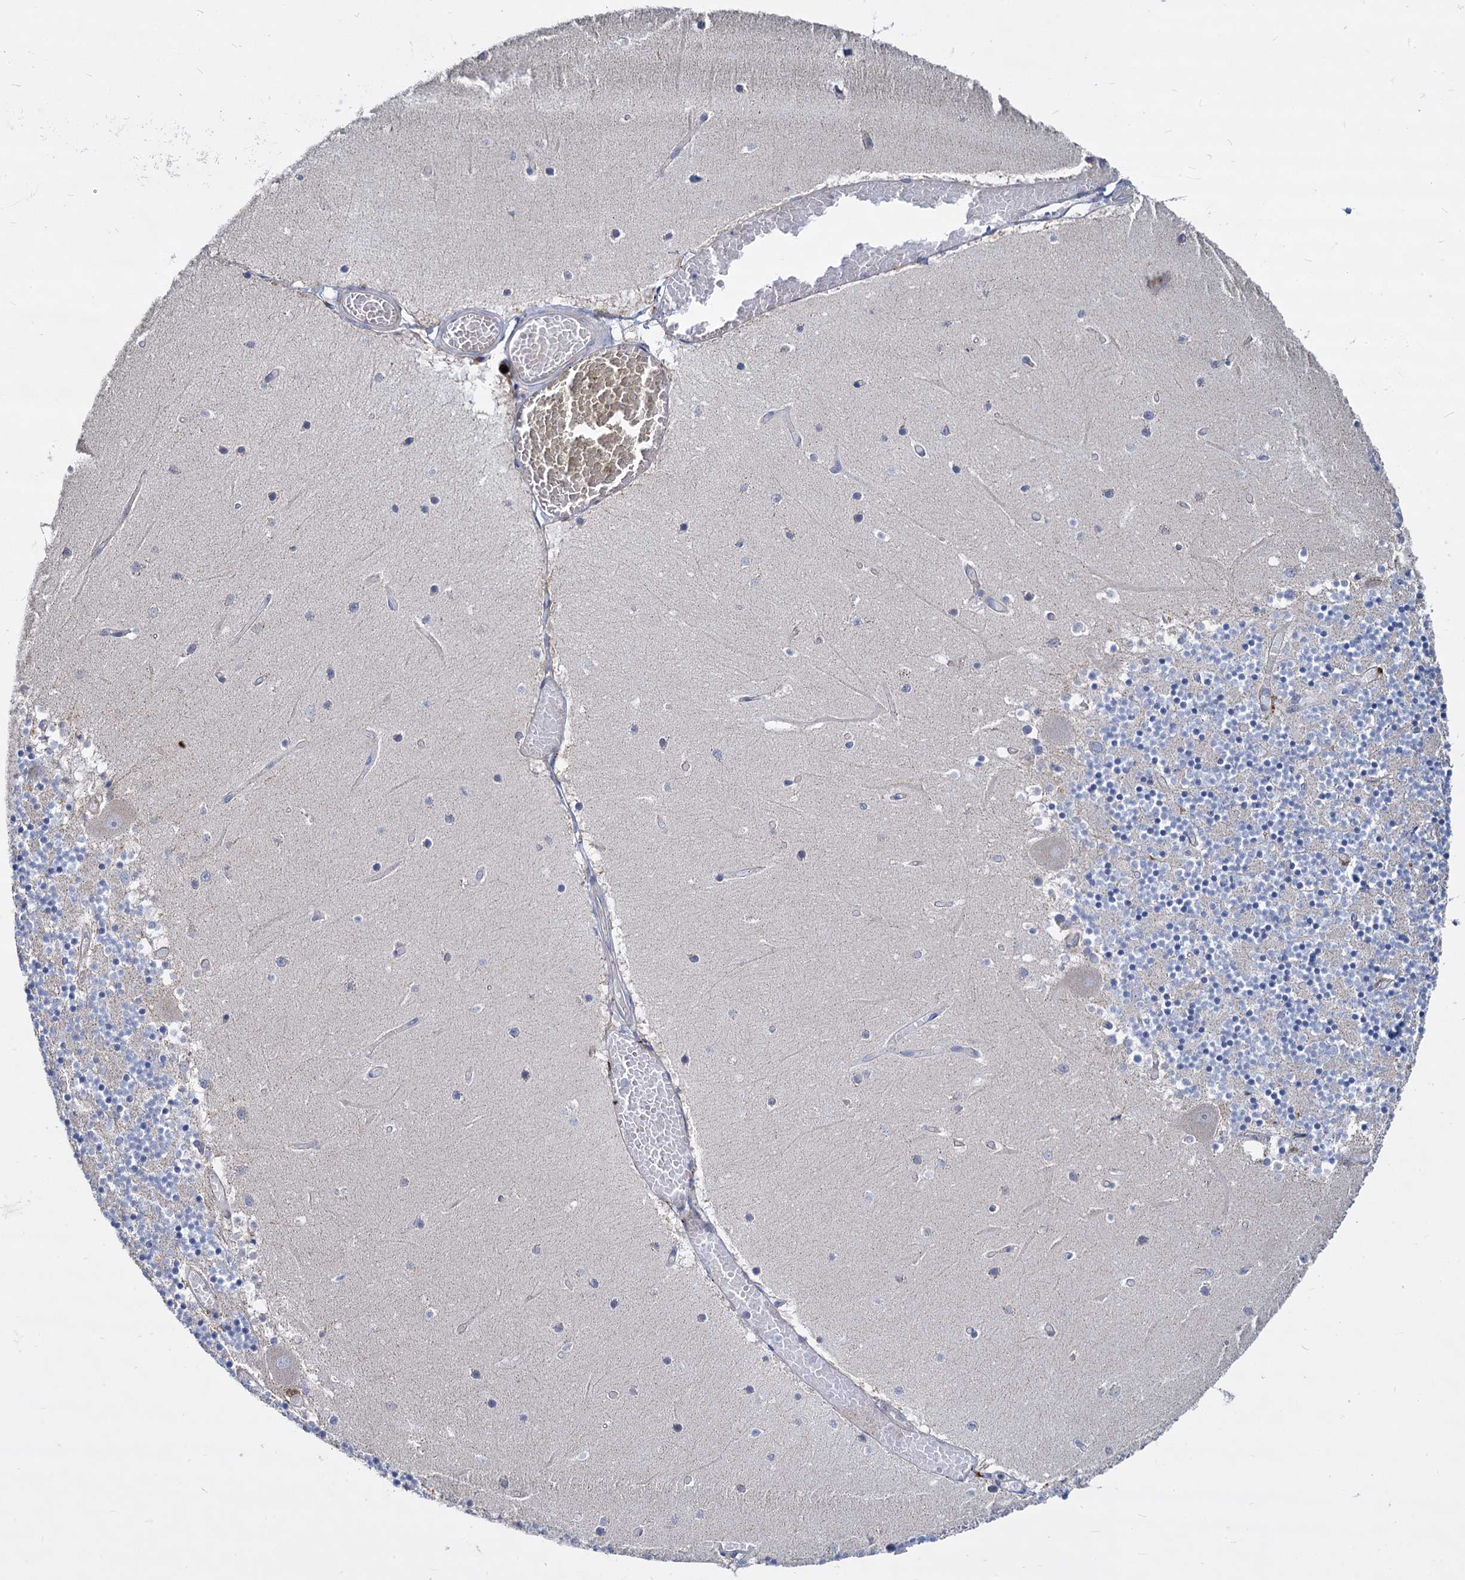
{"staining": {"intensity": "negative", "quantity": "none", "location": "none"}, "tissue": "cerebellum", "cell_type": "Cells in granular layer", "image_type": "normal", "snomed": [{"axis": "morphology", "description": "Normal tissue, NOS"}, {"axis": "topography", "description": "Cerebellum"}], "caption": "Immunohistochemistry of benign cerebellum displays no staining in cells in granular layer. (Brightfield microscopy of DAB IHC at high magnification).", "gene": "TRIM77", "patient": {"sex": "female", "age": 28}}